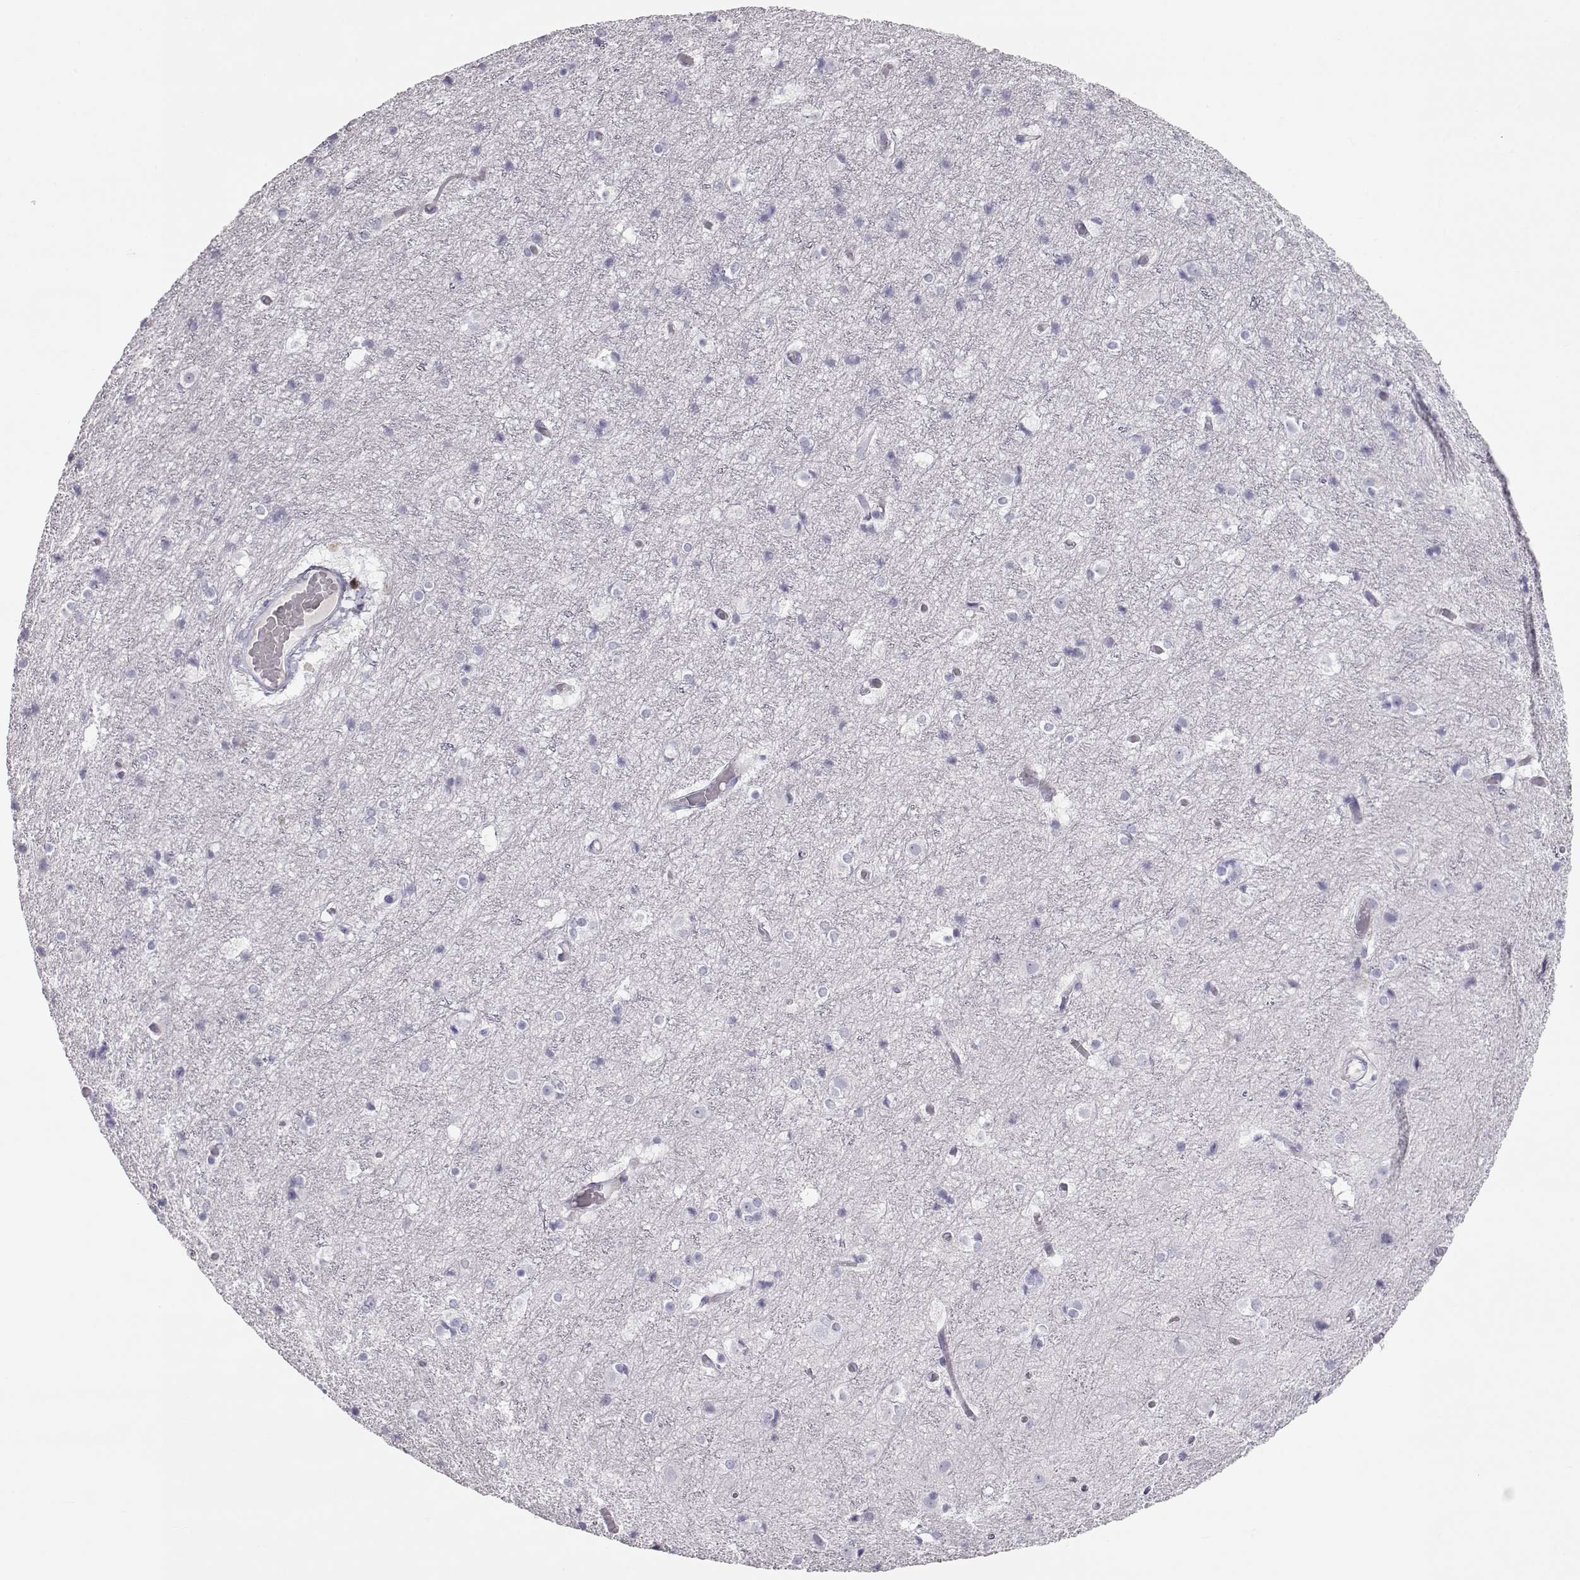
{"staining": {"intensity": "negative", "quantity": "none", "location": "none"}, "tissue": "cerebral cortex", "cell_type": "Endothelial cells", "image_type": "normal", "snomed": [{"axis": "morphology", "description": "Normal tissue, NOS"}, {"axis": "topography", "description": "Cerebral cortex"}], "caption": "Endothelial cells show no significant protein positivity in unremarkable cerebral cortex. (Stains: DAB (3,3'-diaminobenzidine) immunohistochemistry (IHC) with hematoxylin counter stain, Microscopy: brightfield microscopy at high magnification).", "gene": "MIP", "patient": {"sex": "female", "age": 52}}